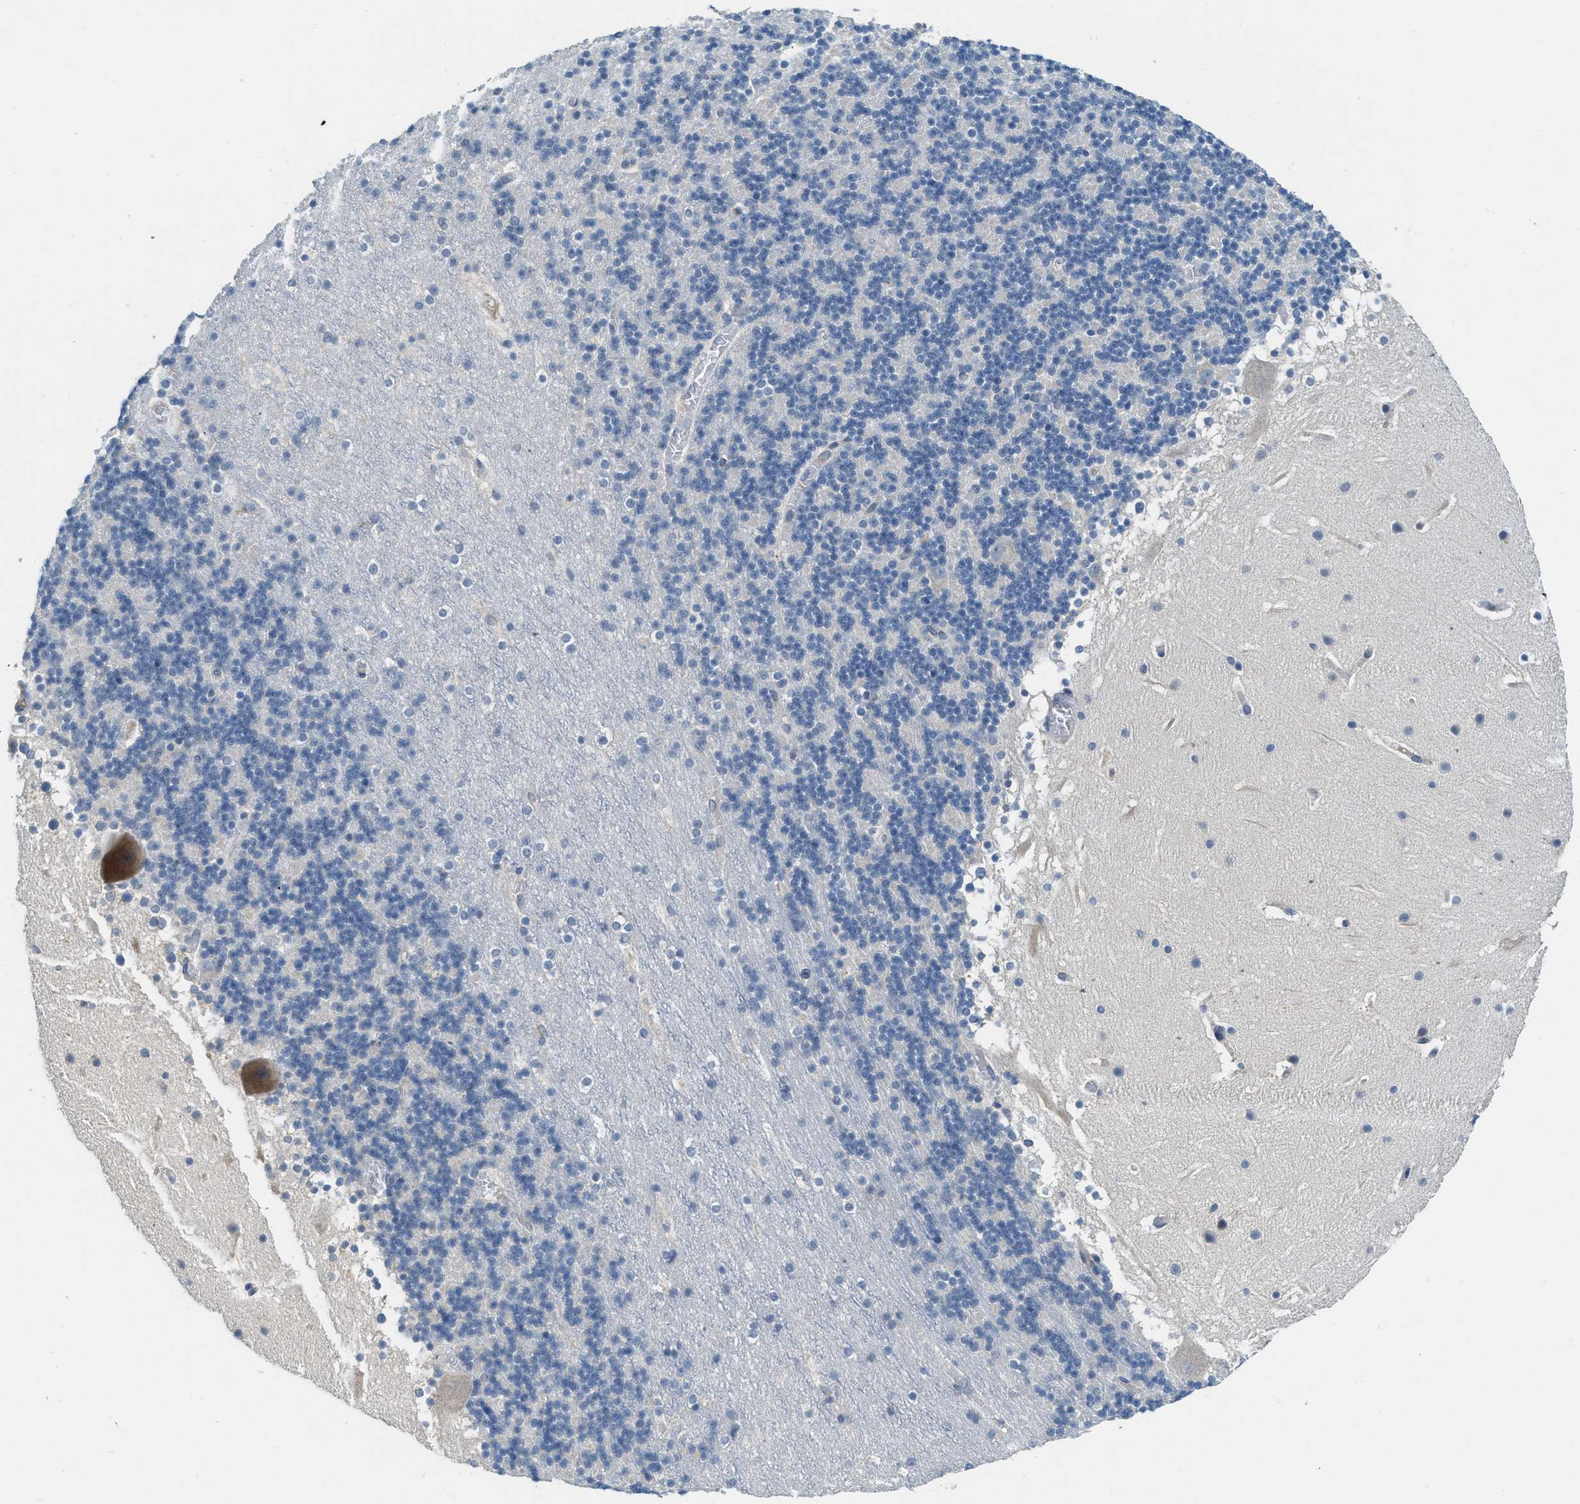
{"staining": {"intensity": "negative", "quantity": "none", "location": "none"}, "tissue": "cerebellum", "cell_type": "Cells in granular layer", "image_type": "normal", "snomed": [{"axis": "morphology", "description": "Normal tissue, NOS"}, {"axis": "topography", "description": "Cerebellum"}], "caption": "Protein analysis of normal cerebellum exhibits no significant staining in cells in granular layer.", "gene": "BCAP31", "patient": {"sex": "male", "age": 45}}